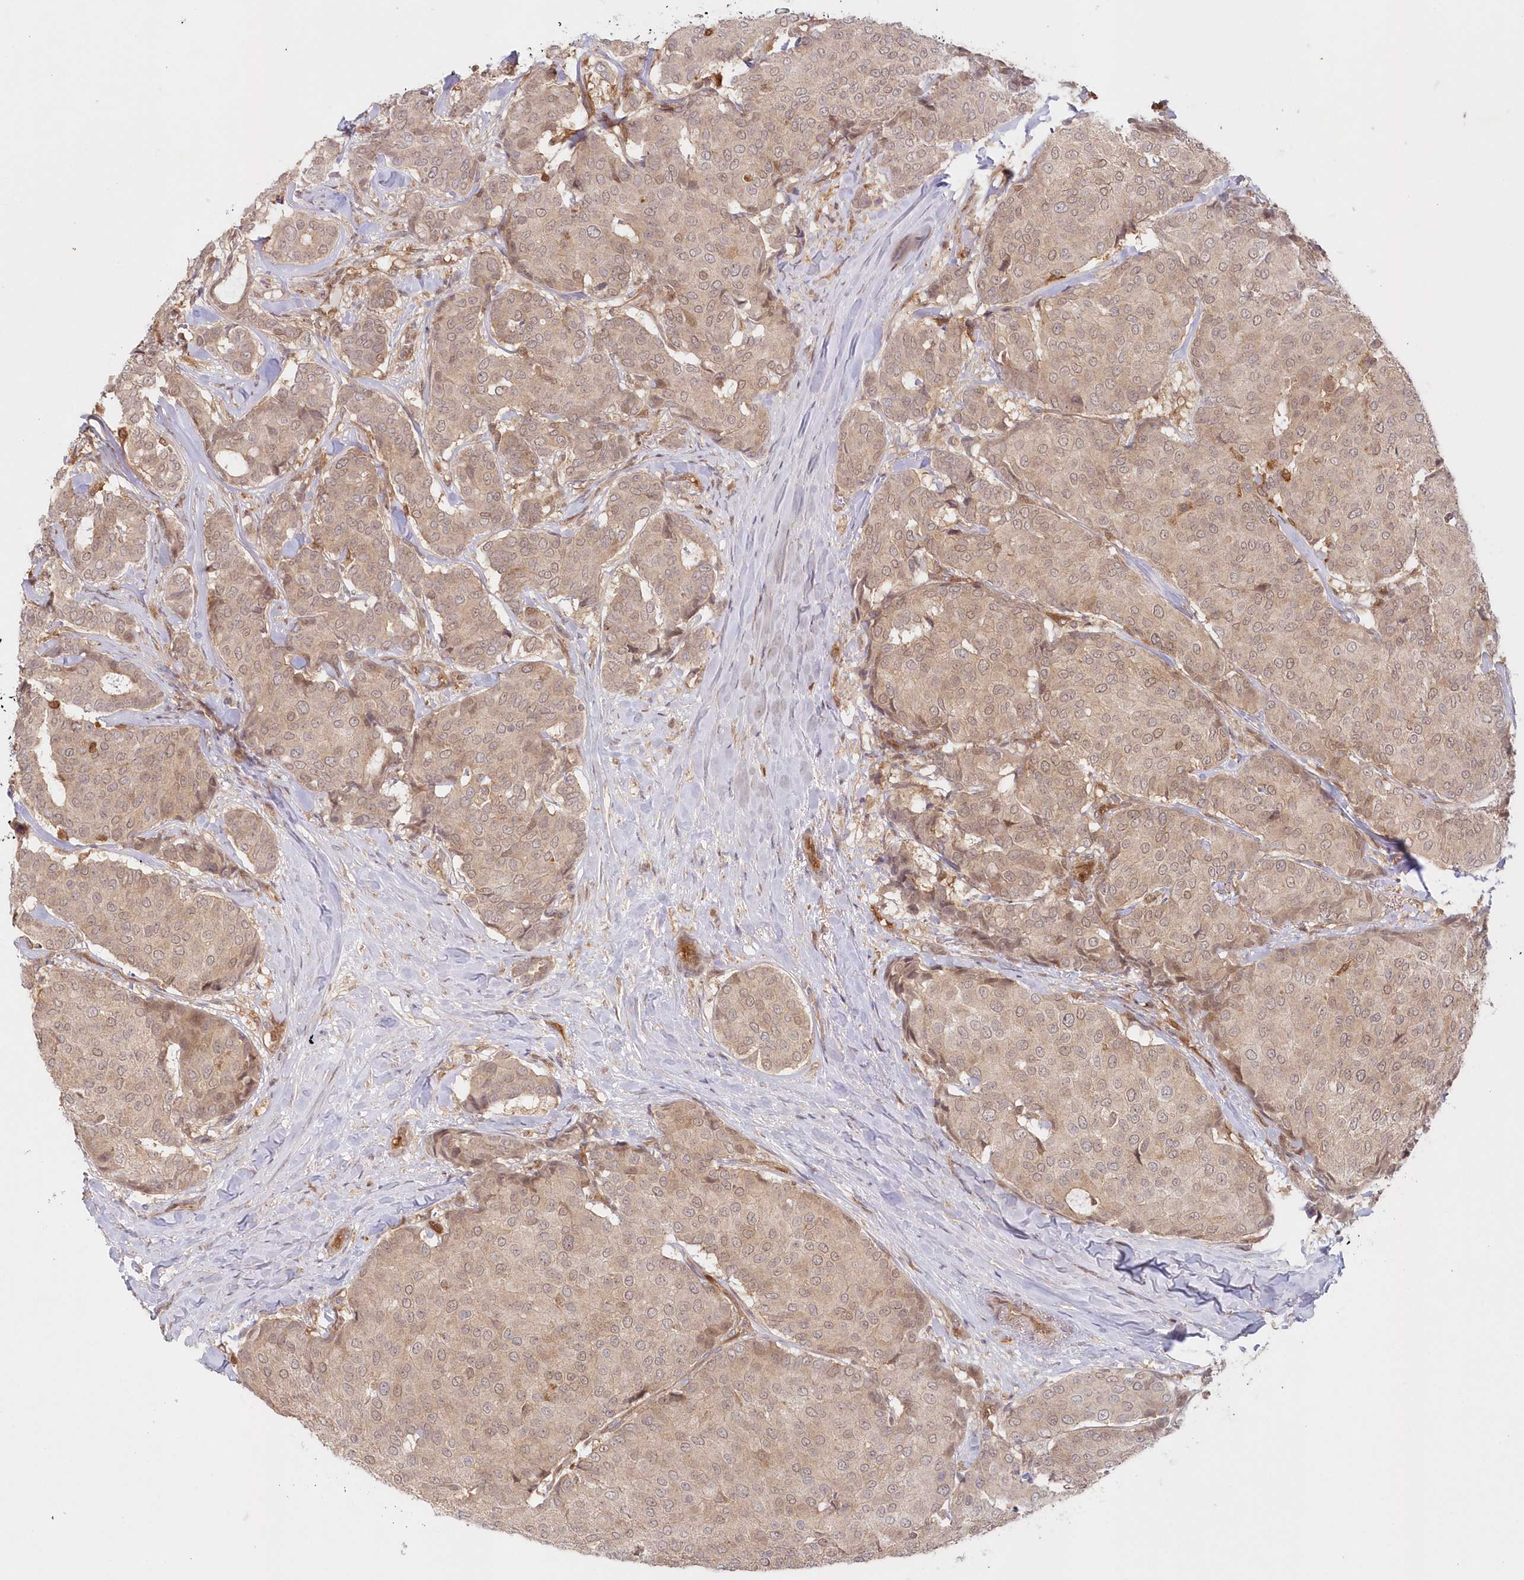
{"staining": {"intensity": "weak", "quantity": ">75%", "location": "cytoplasmic/membranous,nuclear"}, "tissue": "breast cancer", "cell_type": "Tumor cells", "image_type": "cancer", "snomed": [{"axis": "morphology", "description": "Duct carcinoma"}, {"axis": "topography", "description": "Breast"}], "caption": "Approximately >75% of tumor cells in human breast cancer (invasive ductal carcinoma) show weak cytoplasmic/membranous and nuclear protein staining as visualized by brown immunohistochemical staining.", "gene": "GBE1", "patient": {"sex": "female", "age": 75}}